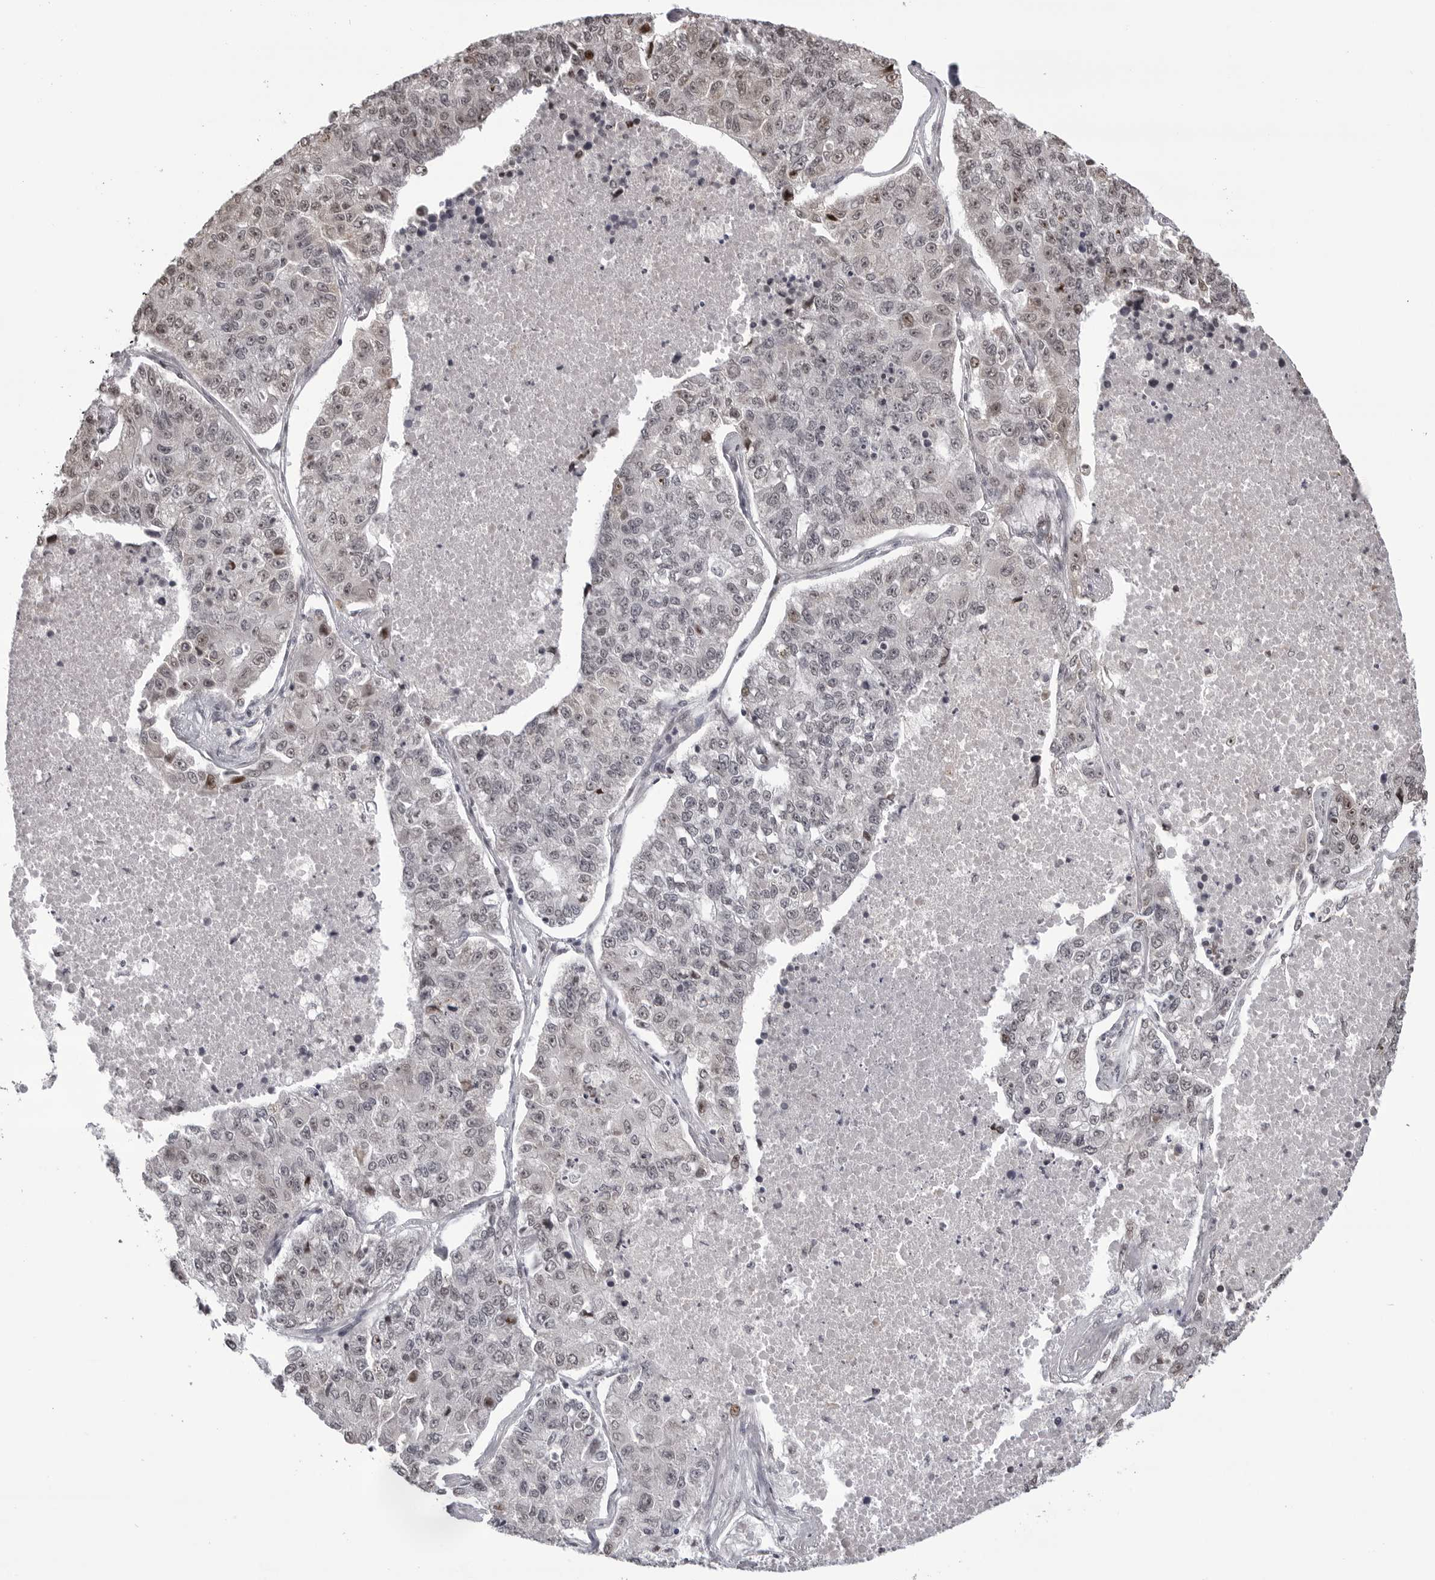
{"staining": {"intensity": "weak", "quantity": "<25%", "location": "nuclear"}, "tissue": "lung cancer", "cell_type": "Tumor cells", "image_type": "cancer", "snomed": [{"axis": "morphology", "description": "Adenocarcinoma, NOS"}, {"axis": "topography", "description": "Lung"}], "caption": "Immunohistochemistry (IHC) histopathology image of neoplastic tissue: adenocarcinoma (lung) stained with DAB demonstrates no significant protein staining in tumor cells.", "gene": "PHF3", "patient": {"sex": "male", "age": 49}}